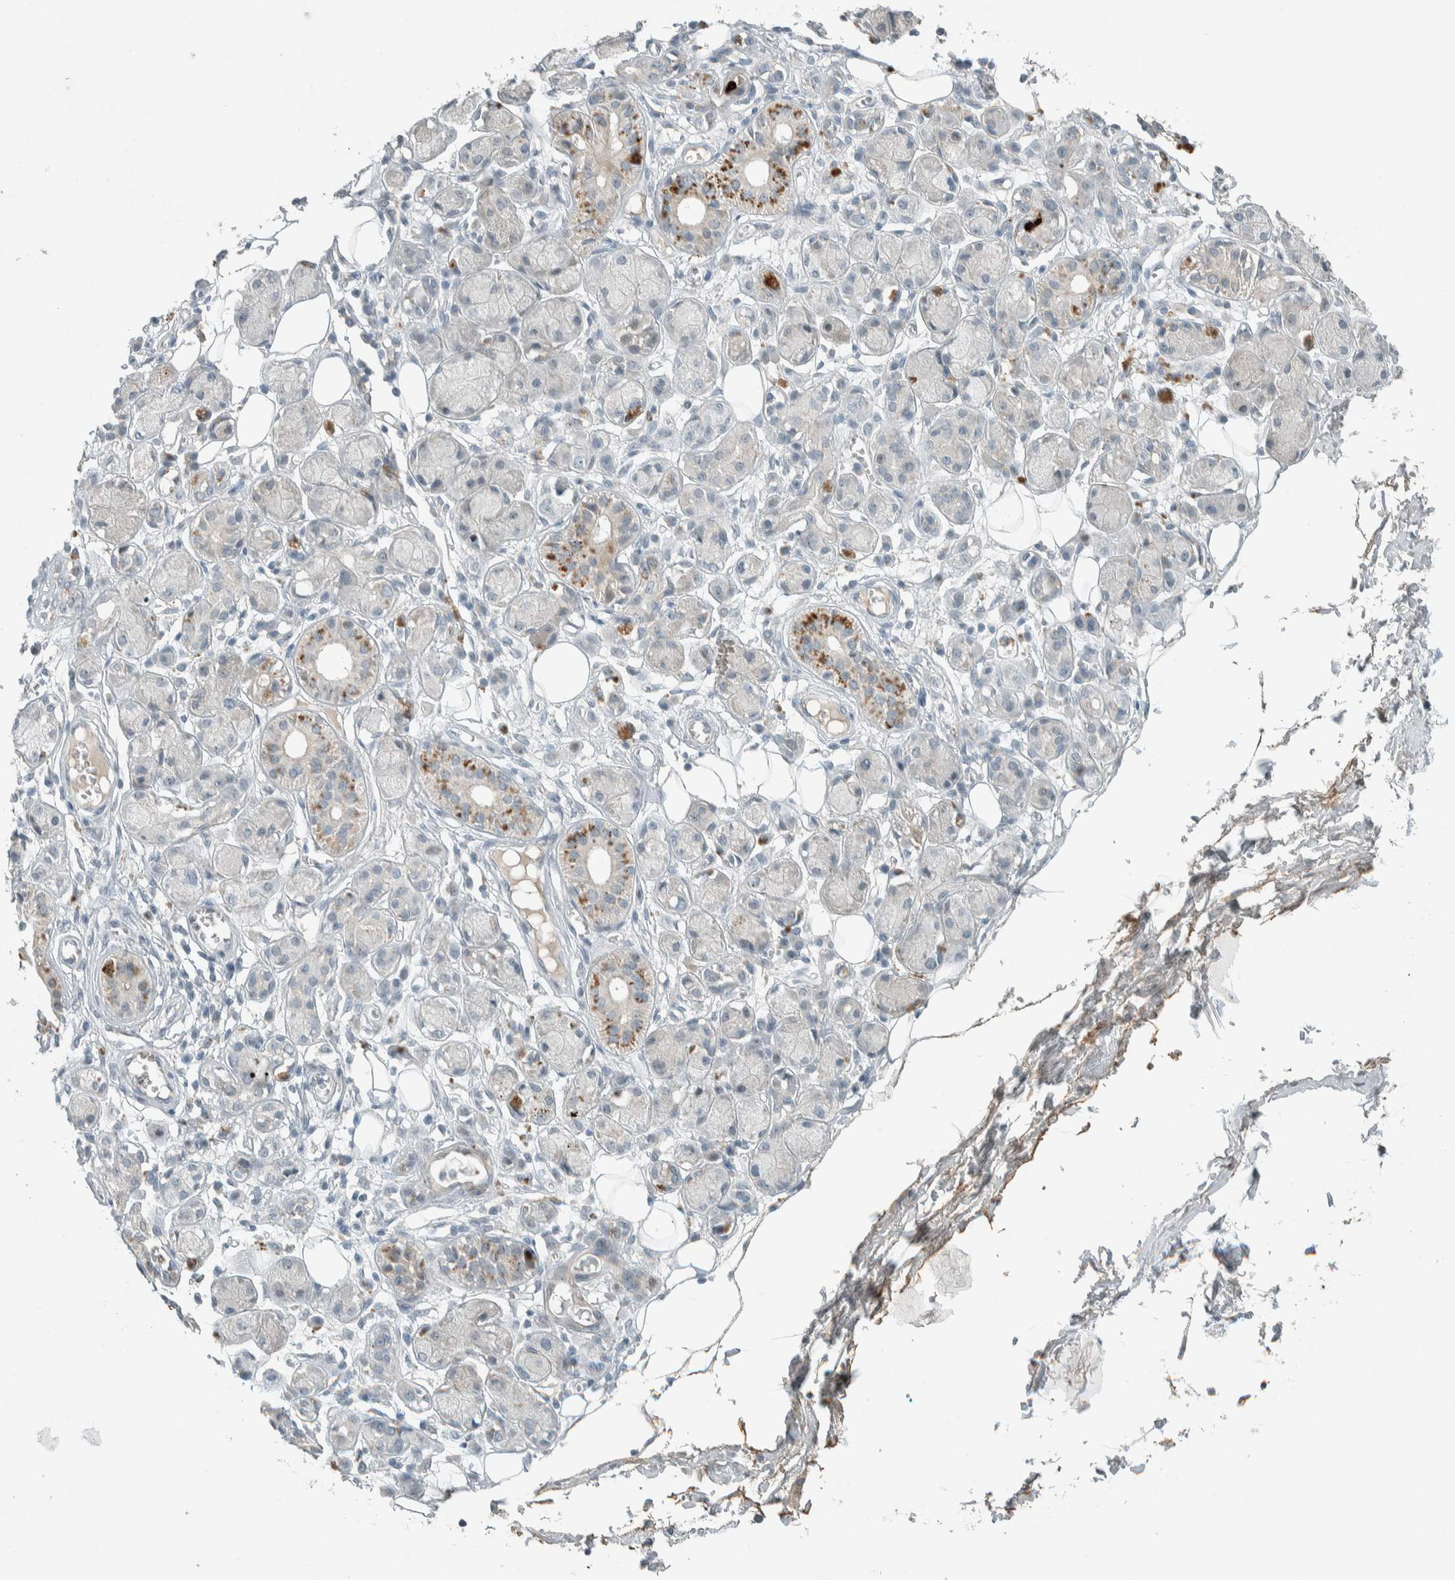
{"staining": {"intensity": "negative", "quantity": "none", "location": "none"}, "tissue": "adipose tissue", "cell_type": "Adipocytes", "image_type": "normal", "snomed": [{"axis": "morphology", "description": "Normal tissue, NOS"}, {"axis": "morphology", "description": "Inflammation, NOS"}, {"axis": "topography", "description": "Vascular tissue"}, {"axis": "topography", "description": "Salivary gland"}], "caption": "Adipose tissue stained for a protein using IHC reveals no staining adipocytes.", "gene": "CERCAM", "patient": {"sex": "female", "age": 75}}